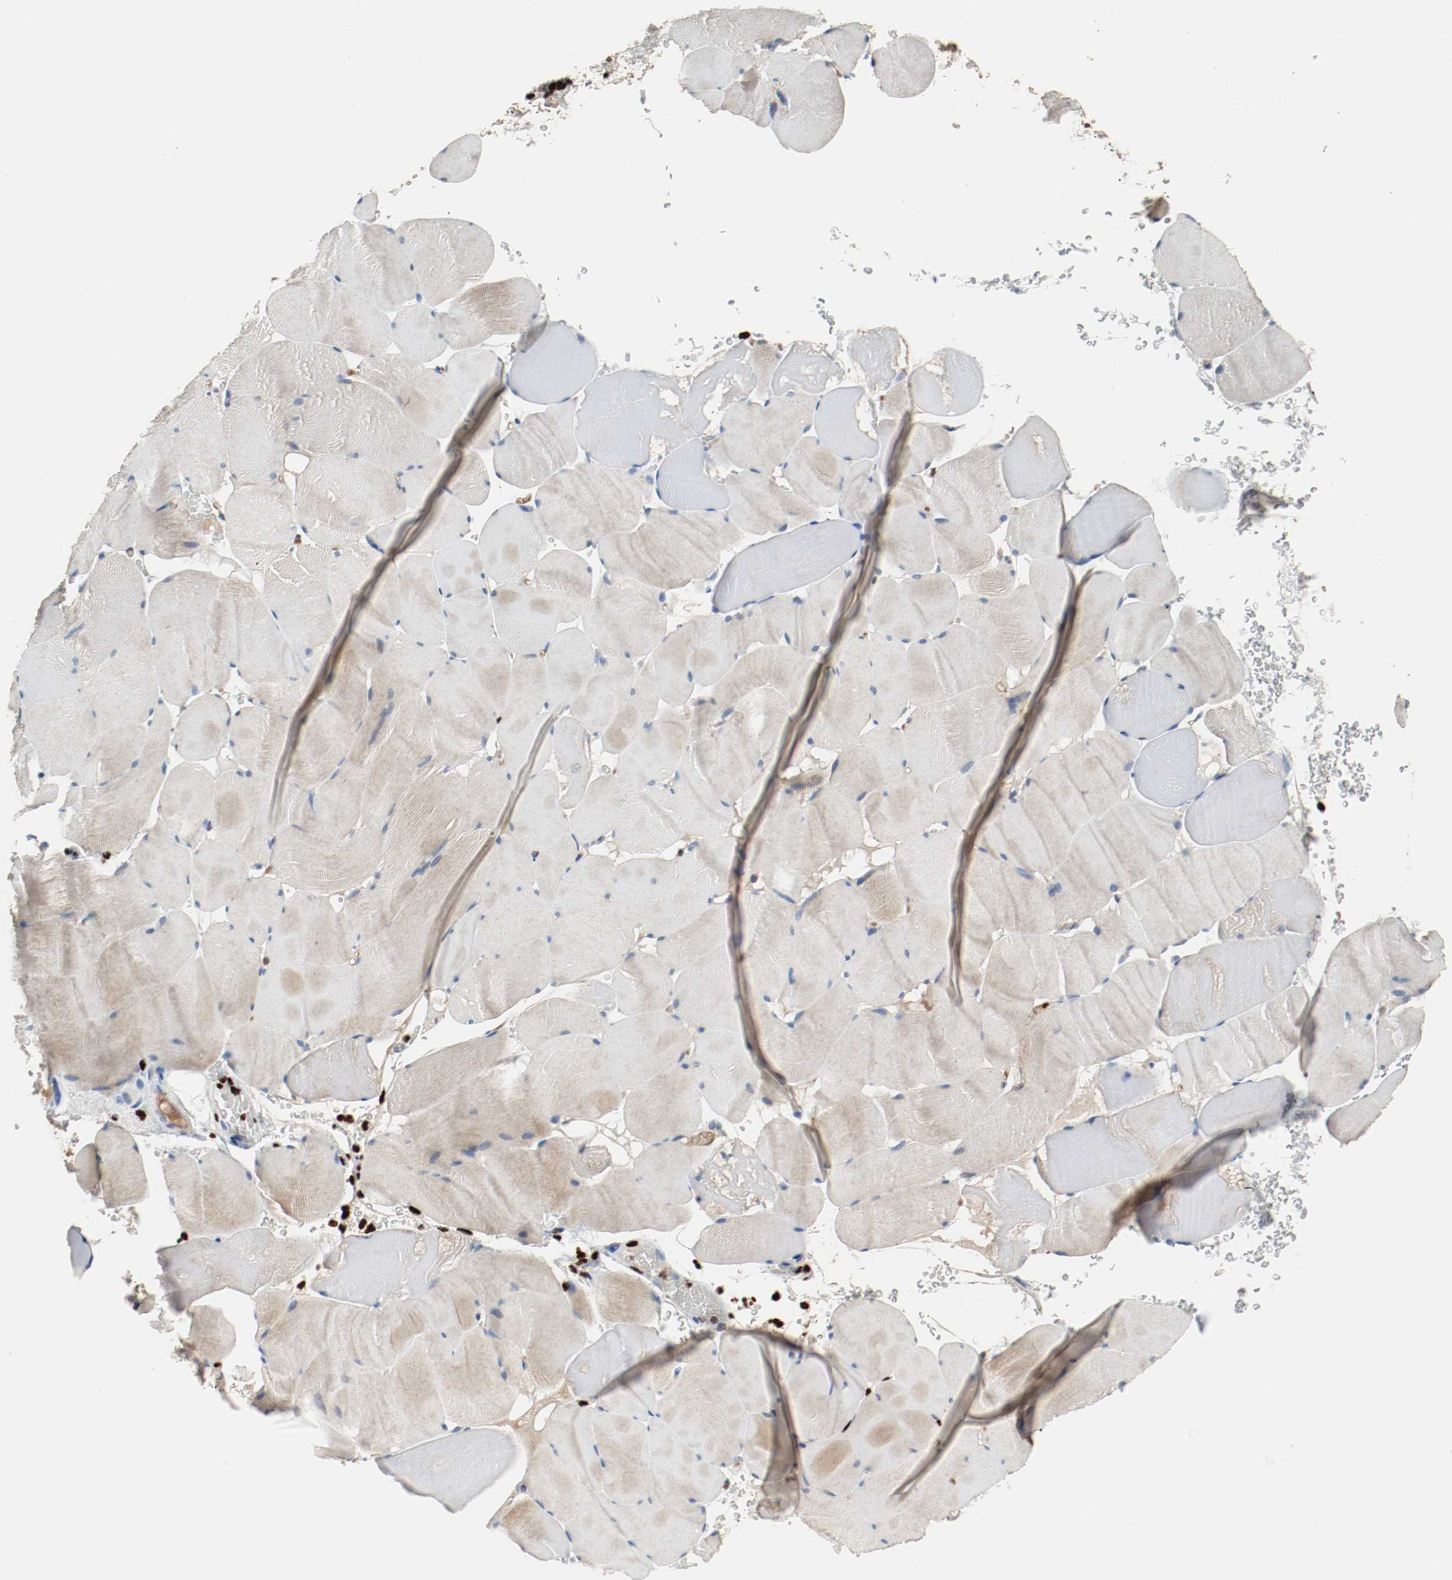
{"staining": {"intensity": "weak", "quantity": "25%-75%", "location": "cytoplasmic/membranous"}, "tissue": "skeletal muscle", "cell_type": "Myocytes", "image_type": "normal", "snomed": [{"axis": "morphology", "description": "Normal tissue, NOS"}, {"axis": "topography", "description": "Skeletal muscle"}], "caption": "Human skeletal muscle stained with a protein marker demonstrates weak staining in myocytes.", "gene": "BLK", "patient": {"sex": "male", "age": 62}}